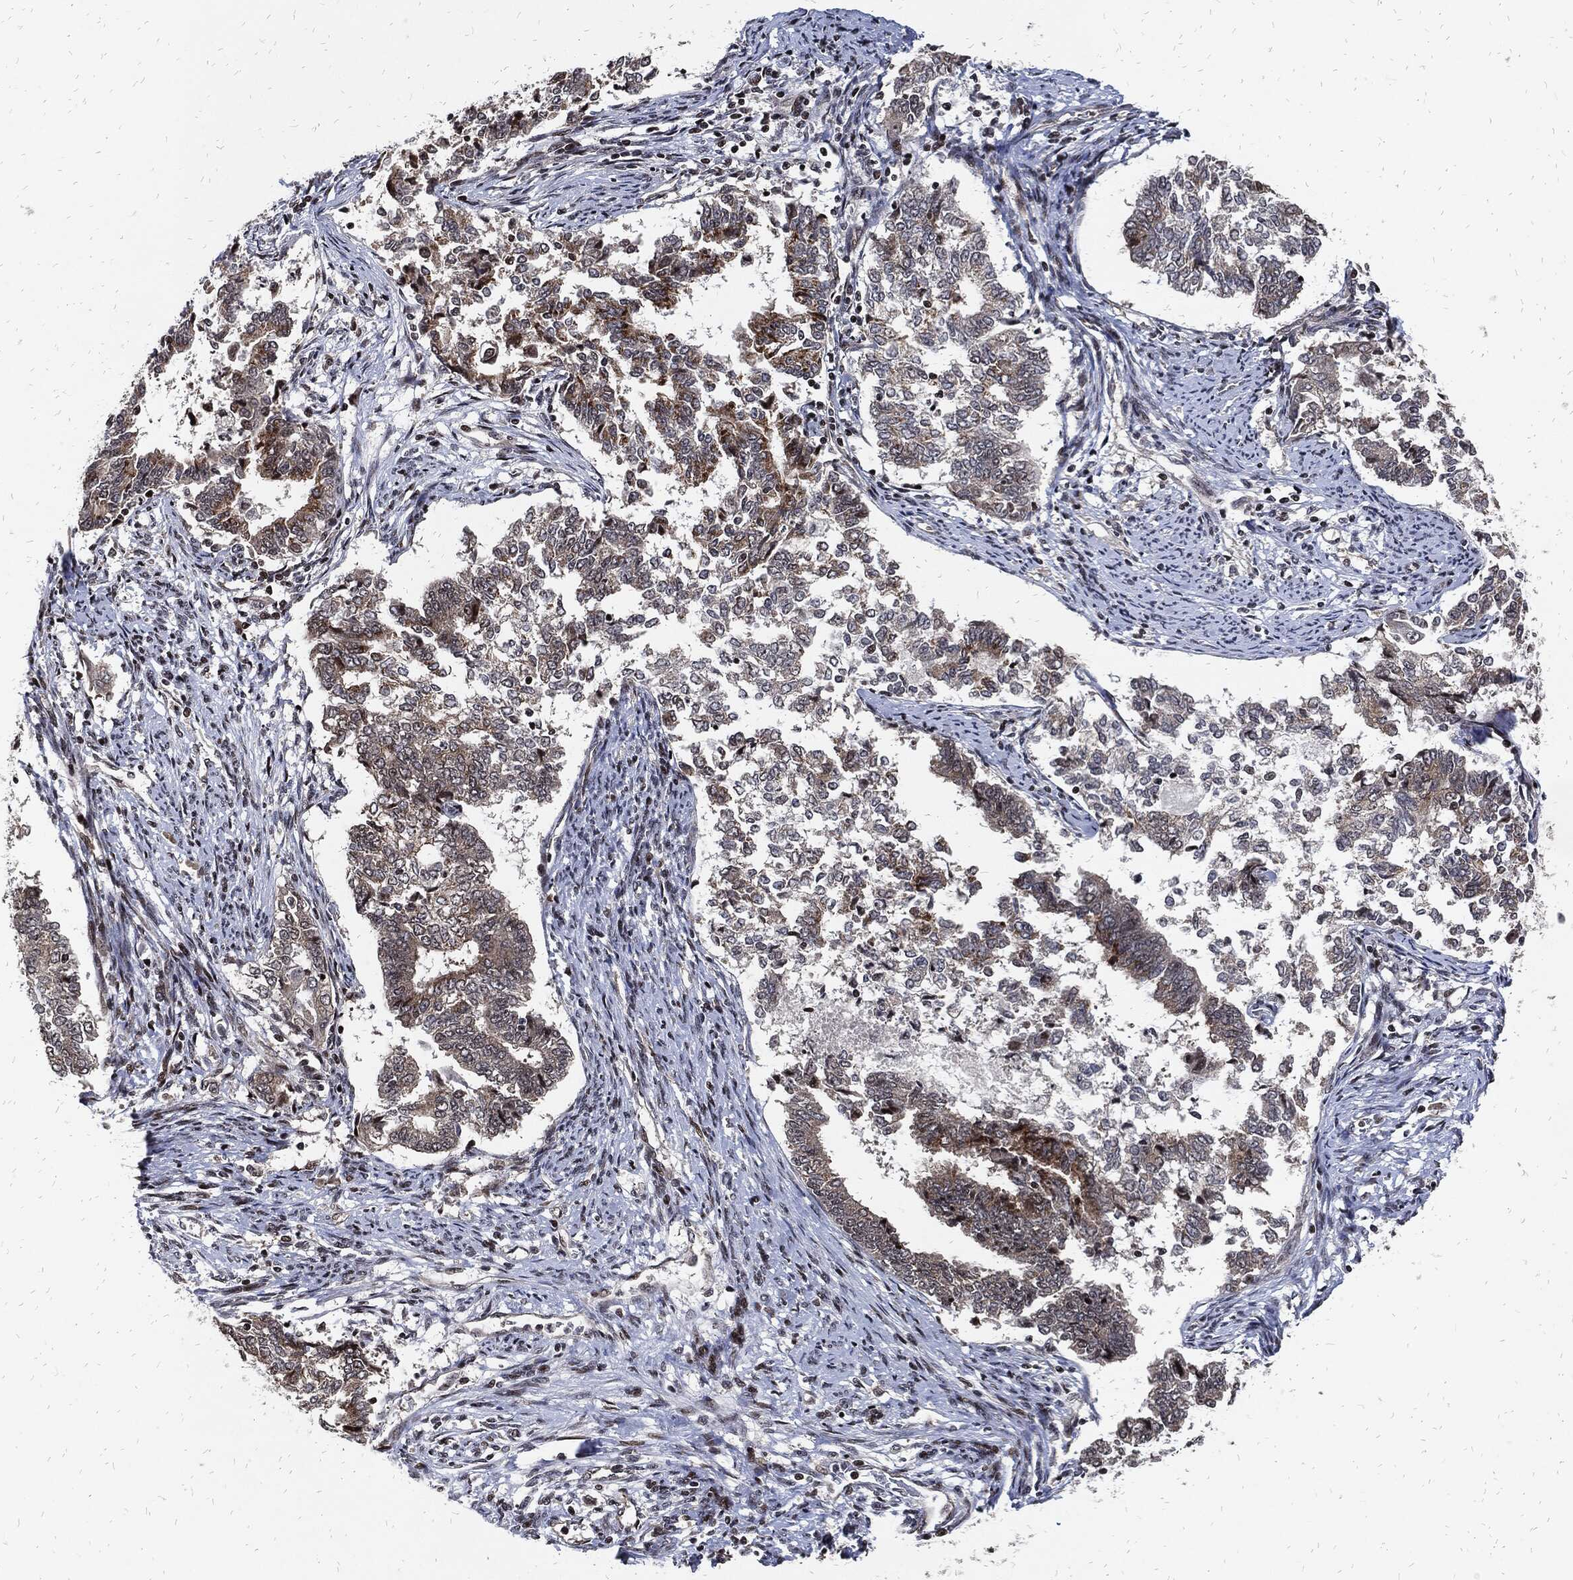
{"staining": {"intensity": "strong", "quantity": "<25%", "location": "cytoplasmic/membranous"}, "tissue": "endometrial cancer", "cell_type": "Tumor cells", "image_type": "cancer", "snomed": [{"axis": "morphology", "description": "Adenocarcinoma, NOS"}, {"axis": "topography", "description": "Endometrium"}], "caption": "Tumor cells display strong cytoplasmic/membranous expression in approximately <25% of cells in endometrial cancer.", "gene": "ZNF775", "patient": {"sex": "female", "age": 65}}